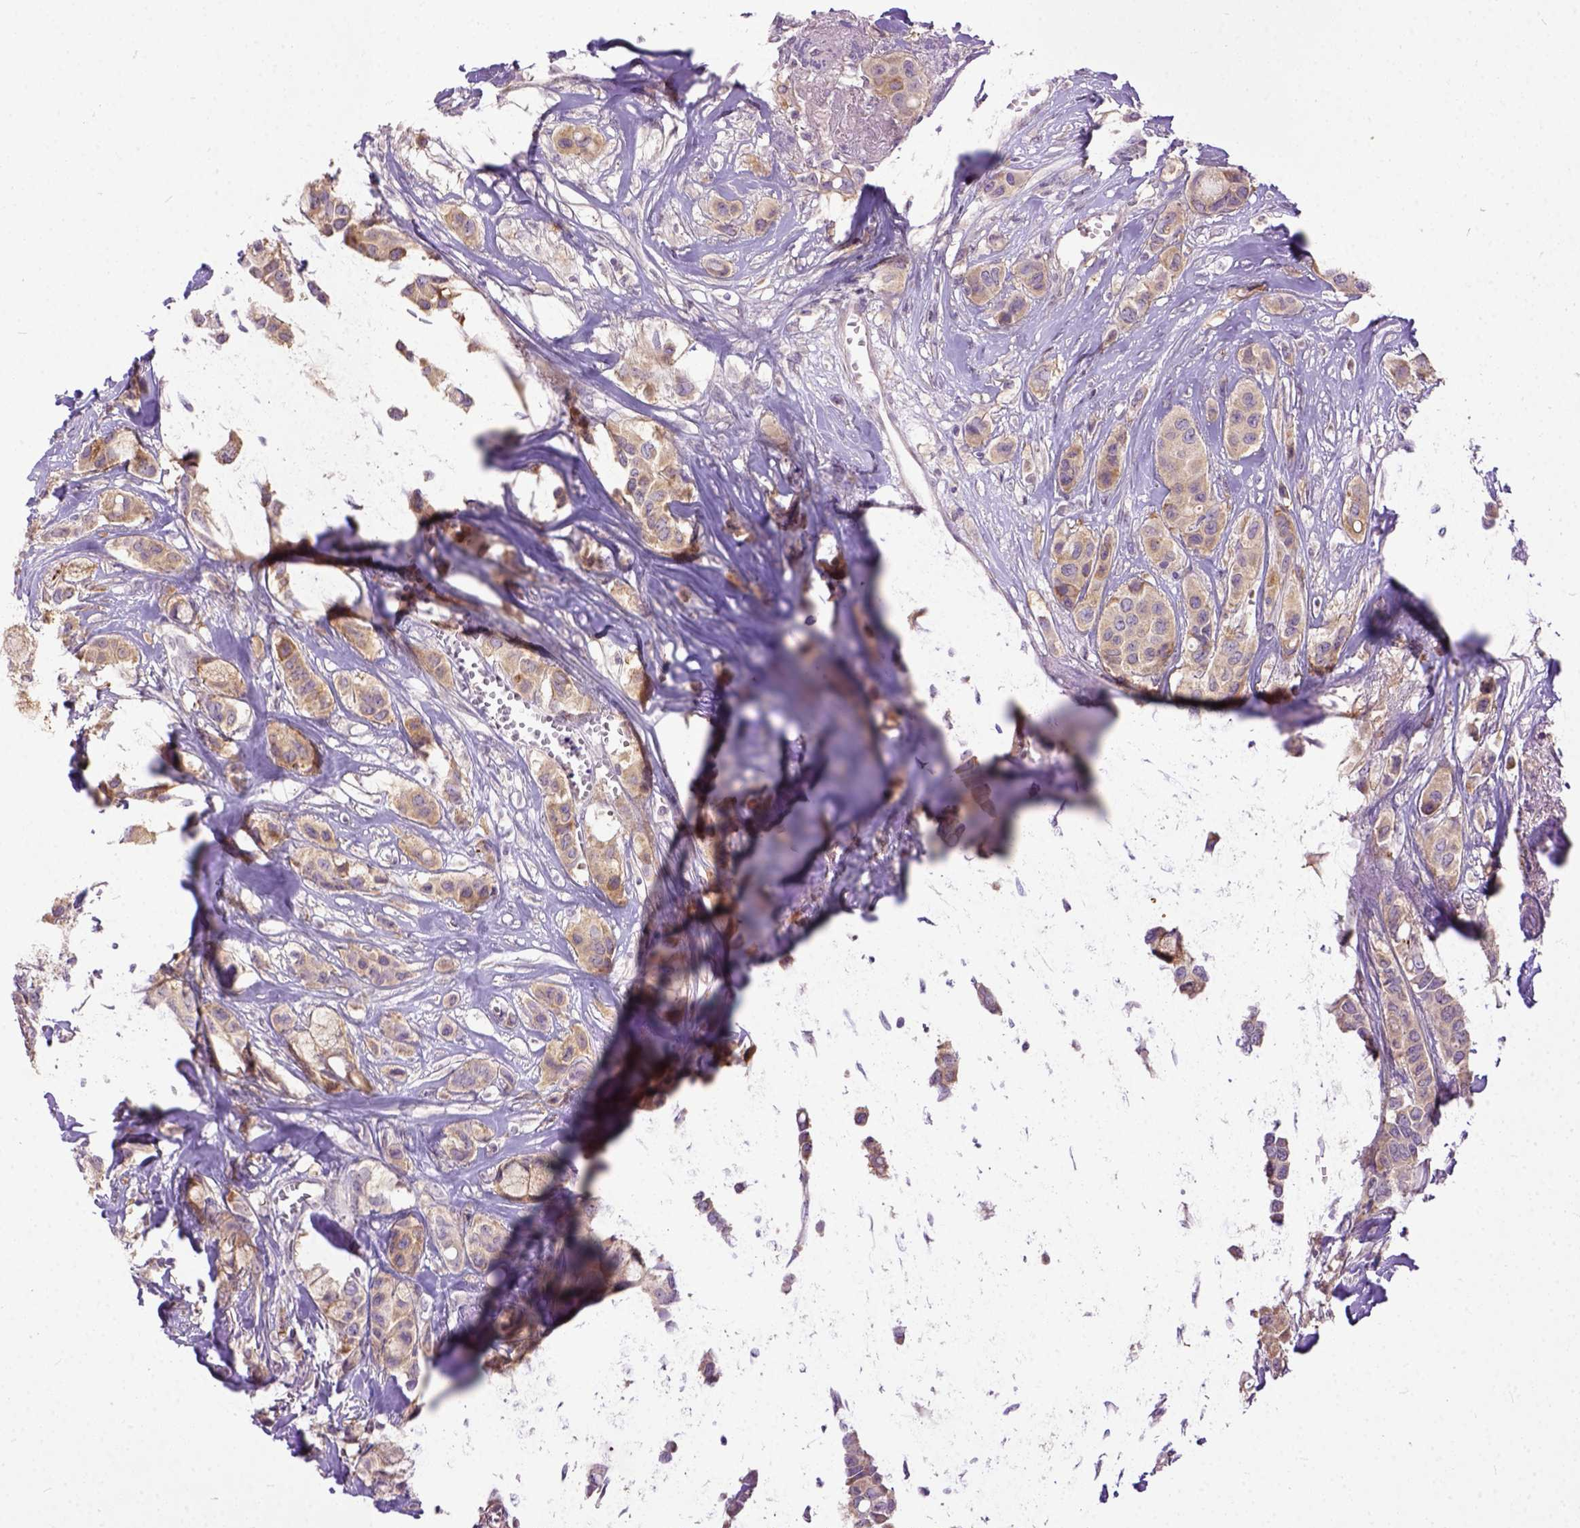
{"staining": {"intensity": "moderate", "quantity": "<25%", "location": "cytoplasmic/membranous"}, "tissue": "breast cancer", "cell_type": "Tumor cells", "image_type": "cancer", "snomed": [{"axis": "morphology", "description": "Duct carcinoma"}, {"axis": "topography", "description": "Breast"}], "caption": "Human intraductal carcinoma (breast) stained with a protein marker displays moderate staining in tumor cells.", "gene": "CPNE1", "patient": {"sex": "female", "age": 85}}